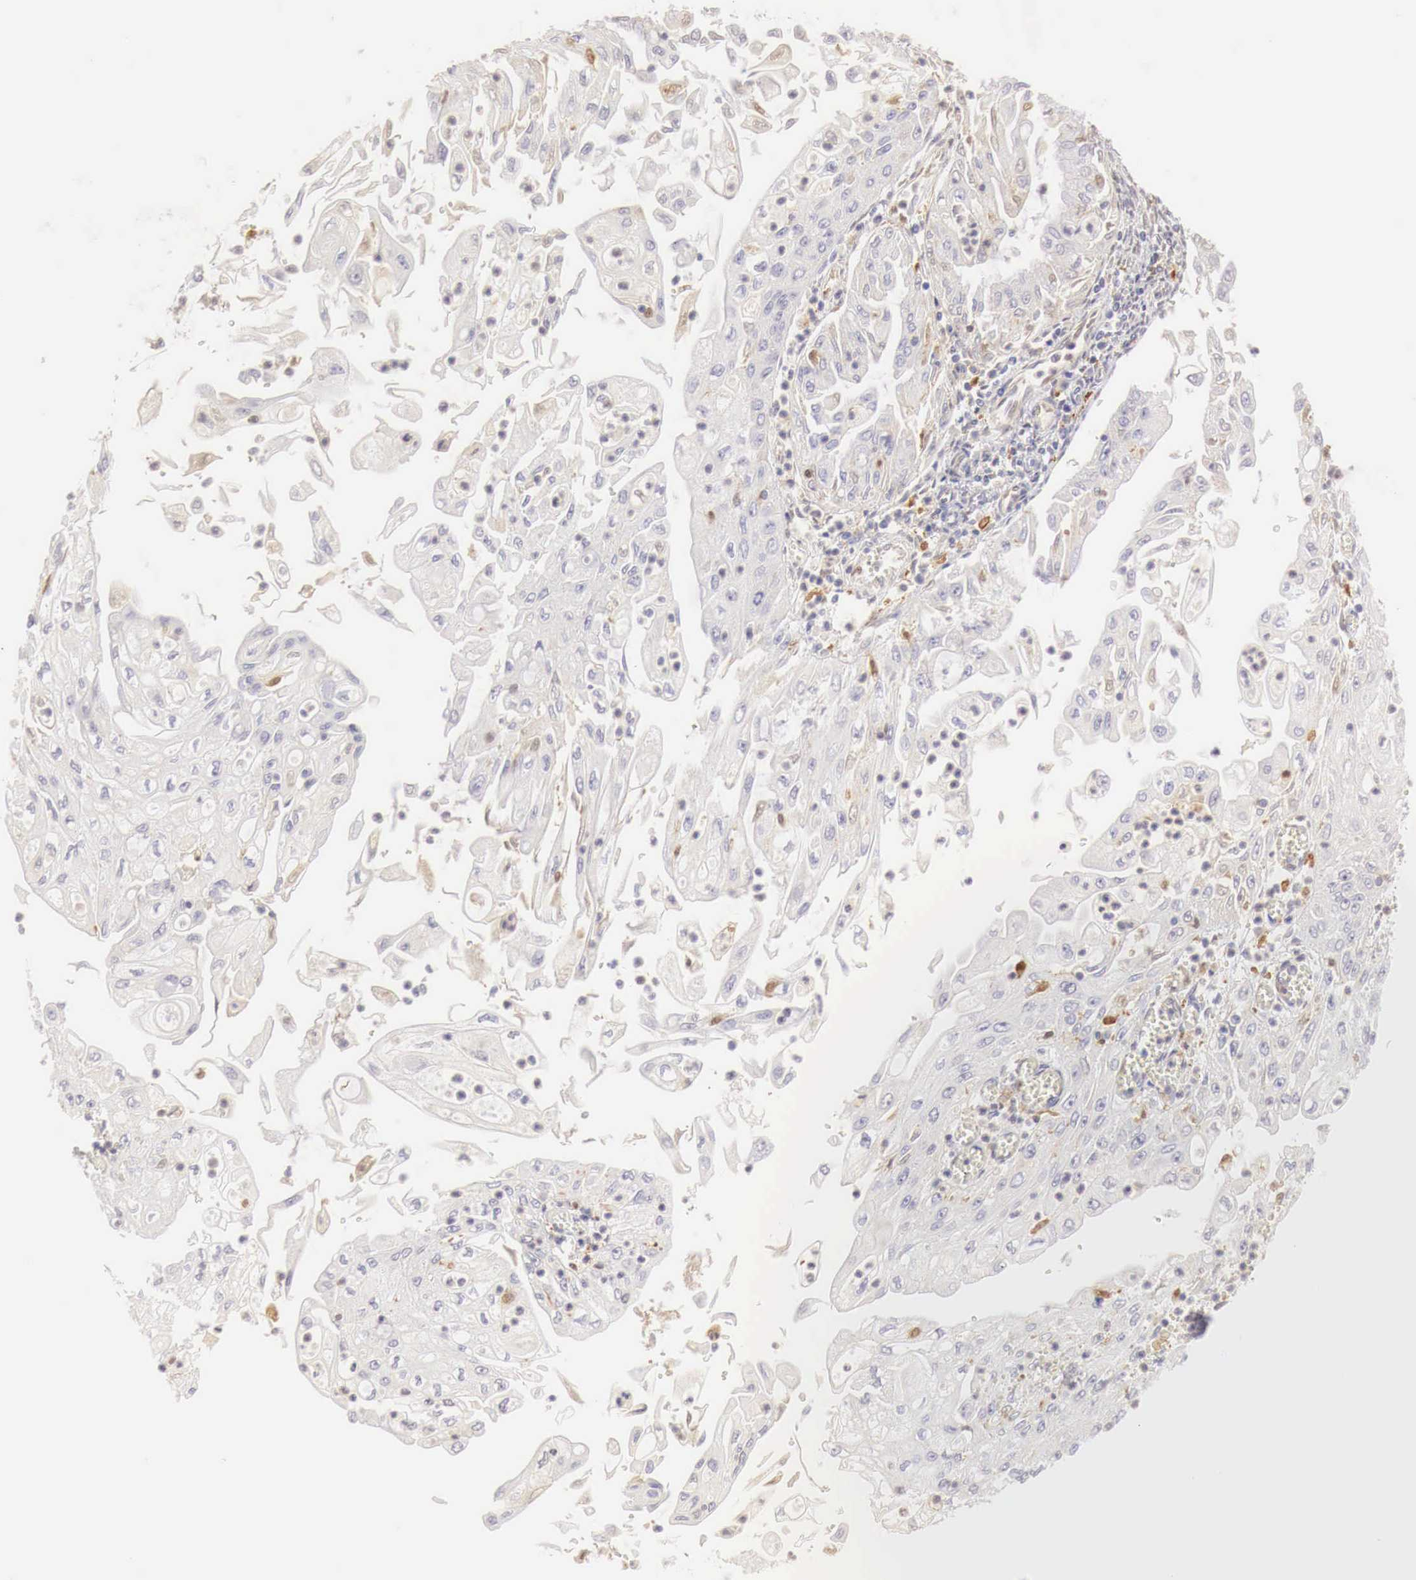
{"staining": {"intensity": "weak", "quantity": "<25%", "location": "cytoplasmic/membranous"}, "tissue": "endometrial cancer", "cell_type": "Tumor cells", "image_type": "cancer", "snomed": [{"axis": "morphology", "description": "Adenocarcinoma, NOS"}, {"axis": "topography", "description": "Endometrium"}], "caption": "An immunohistochemistry photomicrograph of endometrial cancer (adenocarcinoma) is shown. There is no staining in tumor cells of endometrial cancer (adenocarcinoma).", "gene": "RENBP", "patient": {"sex": "female", "age": 75}}